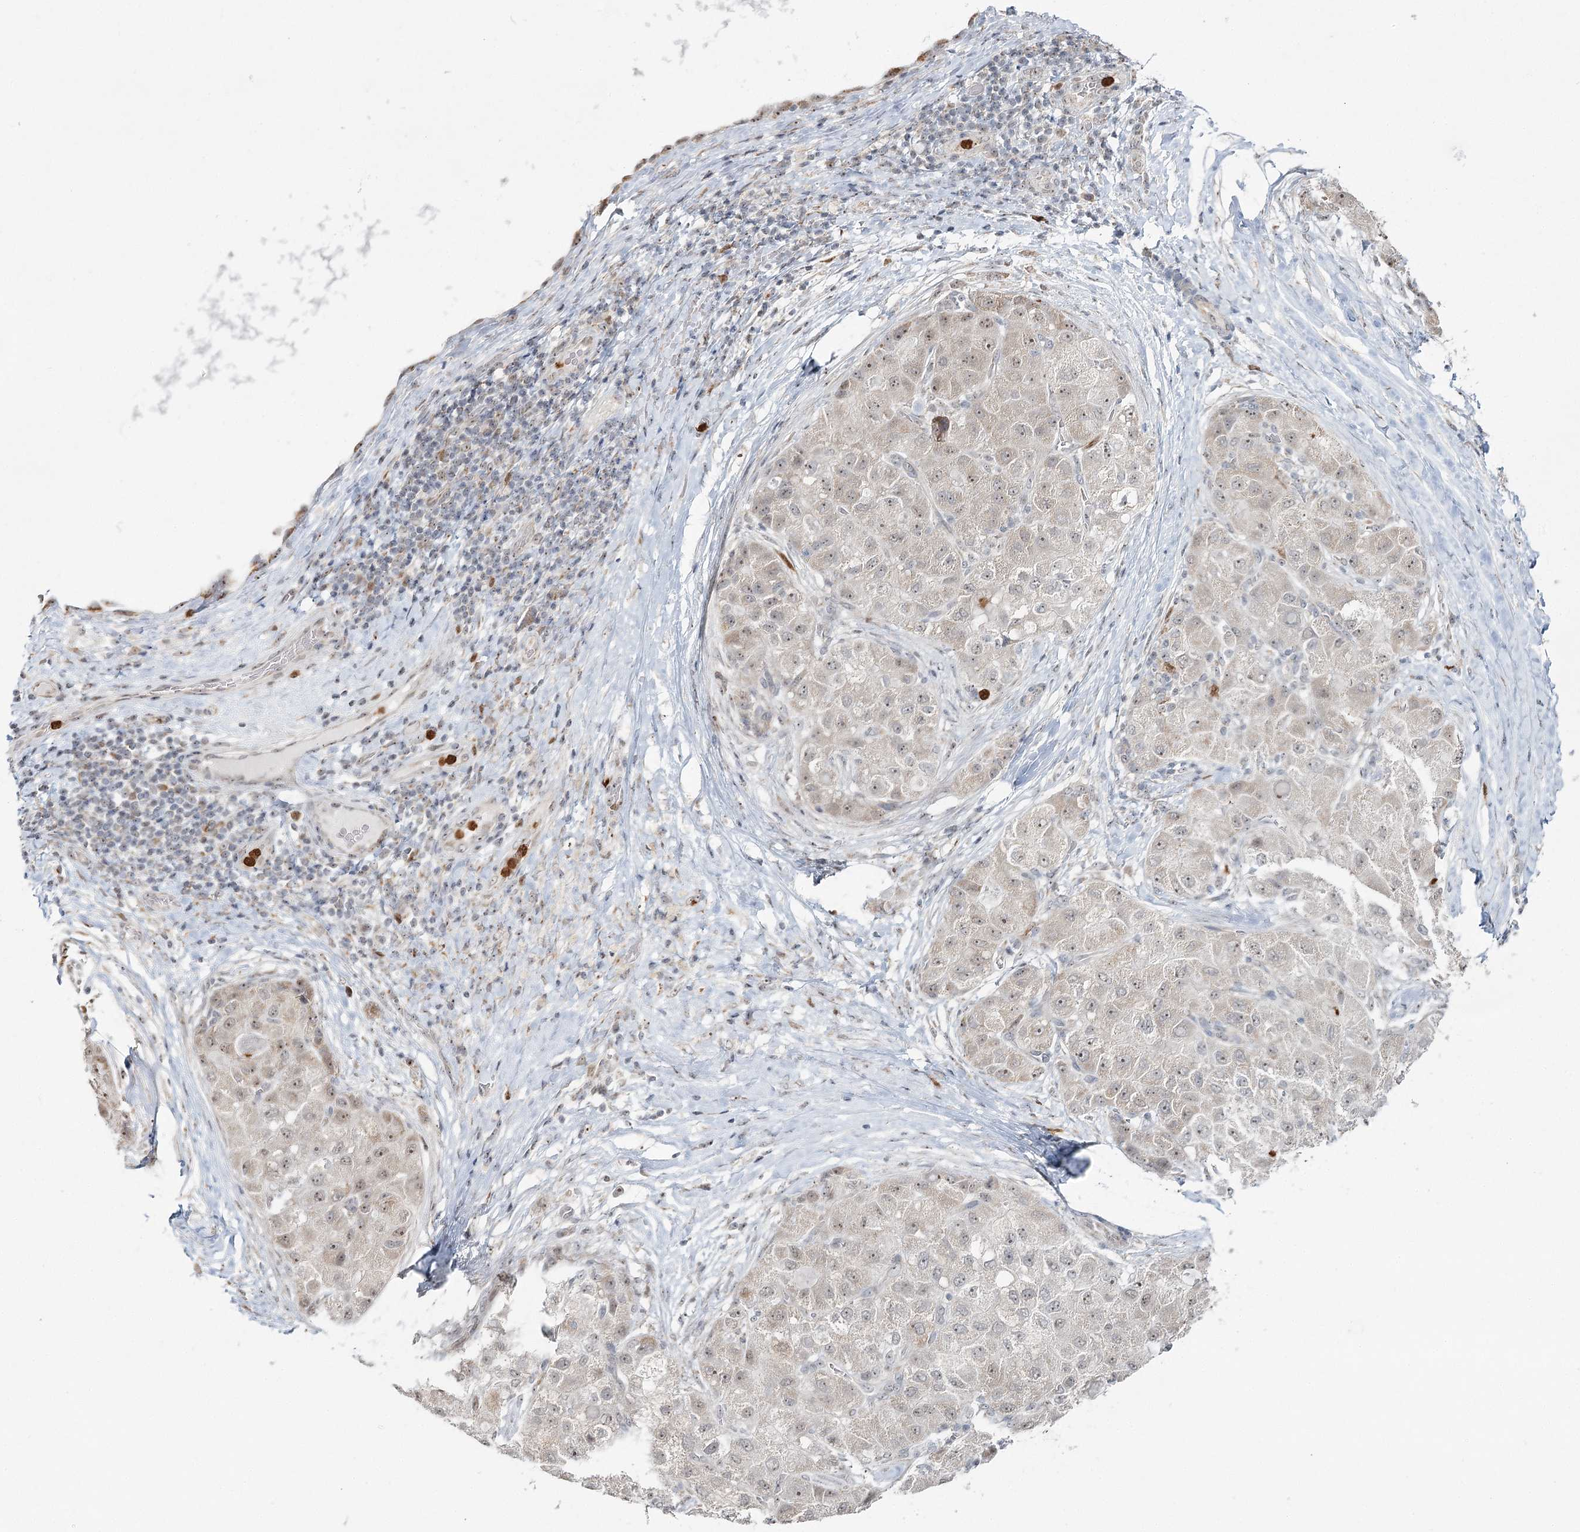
{"staining": {"intensity": "weak", "quantity": "25%-75%", "location": "cytoplasmic/membranous,nuclear"}, "tissue": "liver cancer", "cell_type": "Tumor cells", "image_type": "cancer", "snomed": [{"axis": "morphology", "description": "Carcinoma, Hepatocellular, NOS"}, {"axis": "topography", "description": "Liver"}], "caption": "The image reveals immunohistochemical staining of liver cancer. There is weak cytoplasmic/membranous and nuclear expression is seen in approximately 25%-75% of tumor cells.", "gene": "ATAD1", "patient": {"sex": "male", "age": 80}}